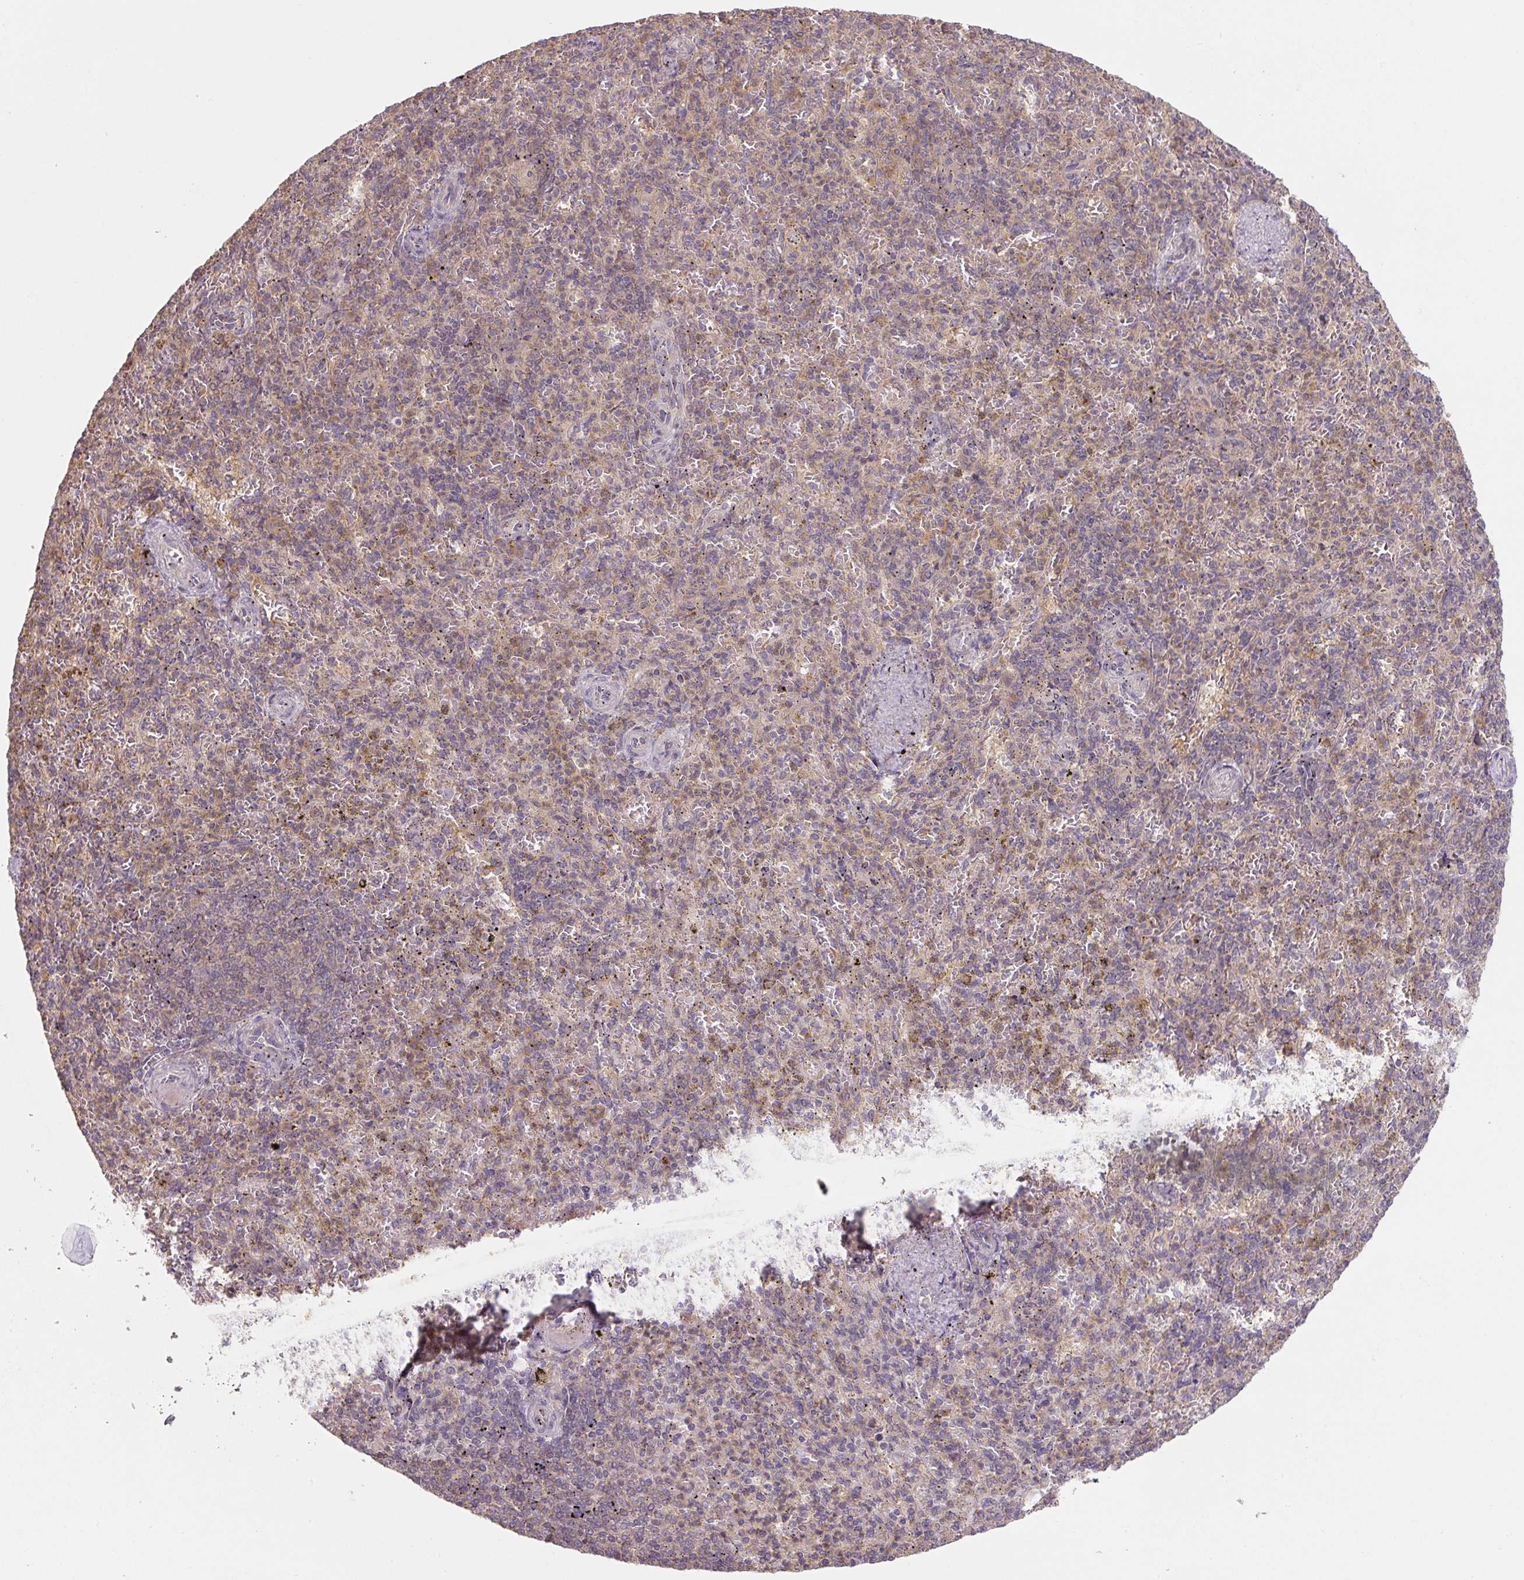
{"staining": {"intensity": "negative", "quantity": "none", "location": "none"}, "tissue": "spleen", "cell_type": "Cells in red pulp", "image_type": "normal", "snomed": [{"axis": "morphology", "description": "Normal tissue, NOS"}, {"axis": "topography", "description": "Spleen"}], "caption": "Immunohistochemistry (IHC) histopathology image of unremarkable spleen: spleen stained with DAB shows no significant protein positivity in cells in red pulp.", "gene": "C2orf73", "patient": {"sex": "female", "age": 74}}